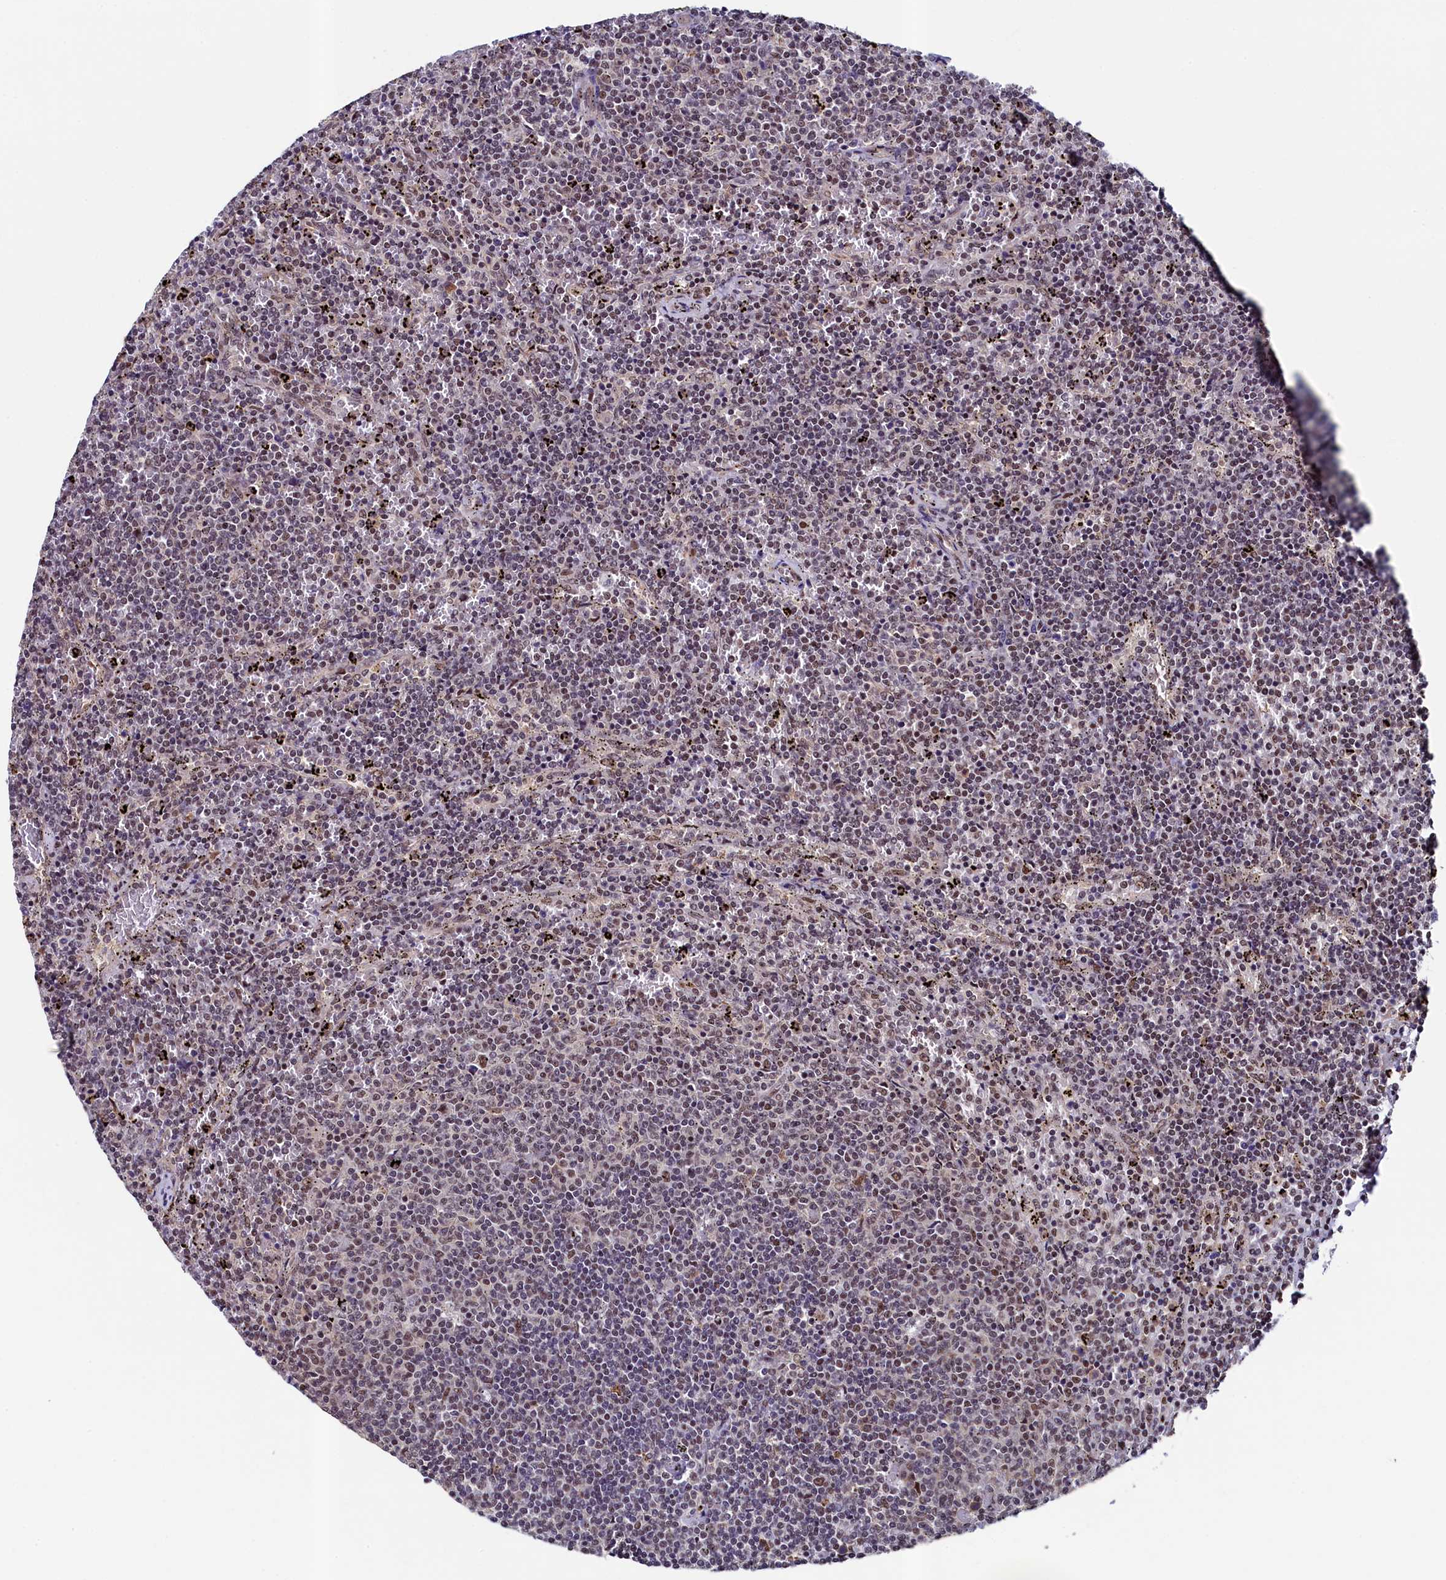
{"staining": {"intensity": "weak", "quantity": "25%-75%", "location": "nuclear"}, "tissue": "lymphoma", "cell_type": "Tumor cells", "image_type": "cancer", "snomed": [{"axis": "morphology", "description": "Malignant lymphoma, non-Hodgkin's type, Low grade"}, {"axis": "topography", "description": "Spleen"}], "caption": "Human lymphoma stained for a protein (brown) demonstrates weak nuclear positive positivity in about 25%-75% of tumor cells.", "gene": "LEO1", "patient": {"sex": "female", "age": 50}}